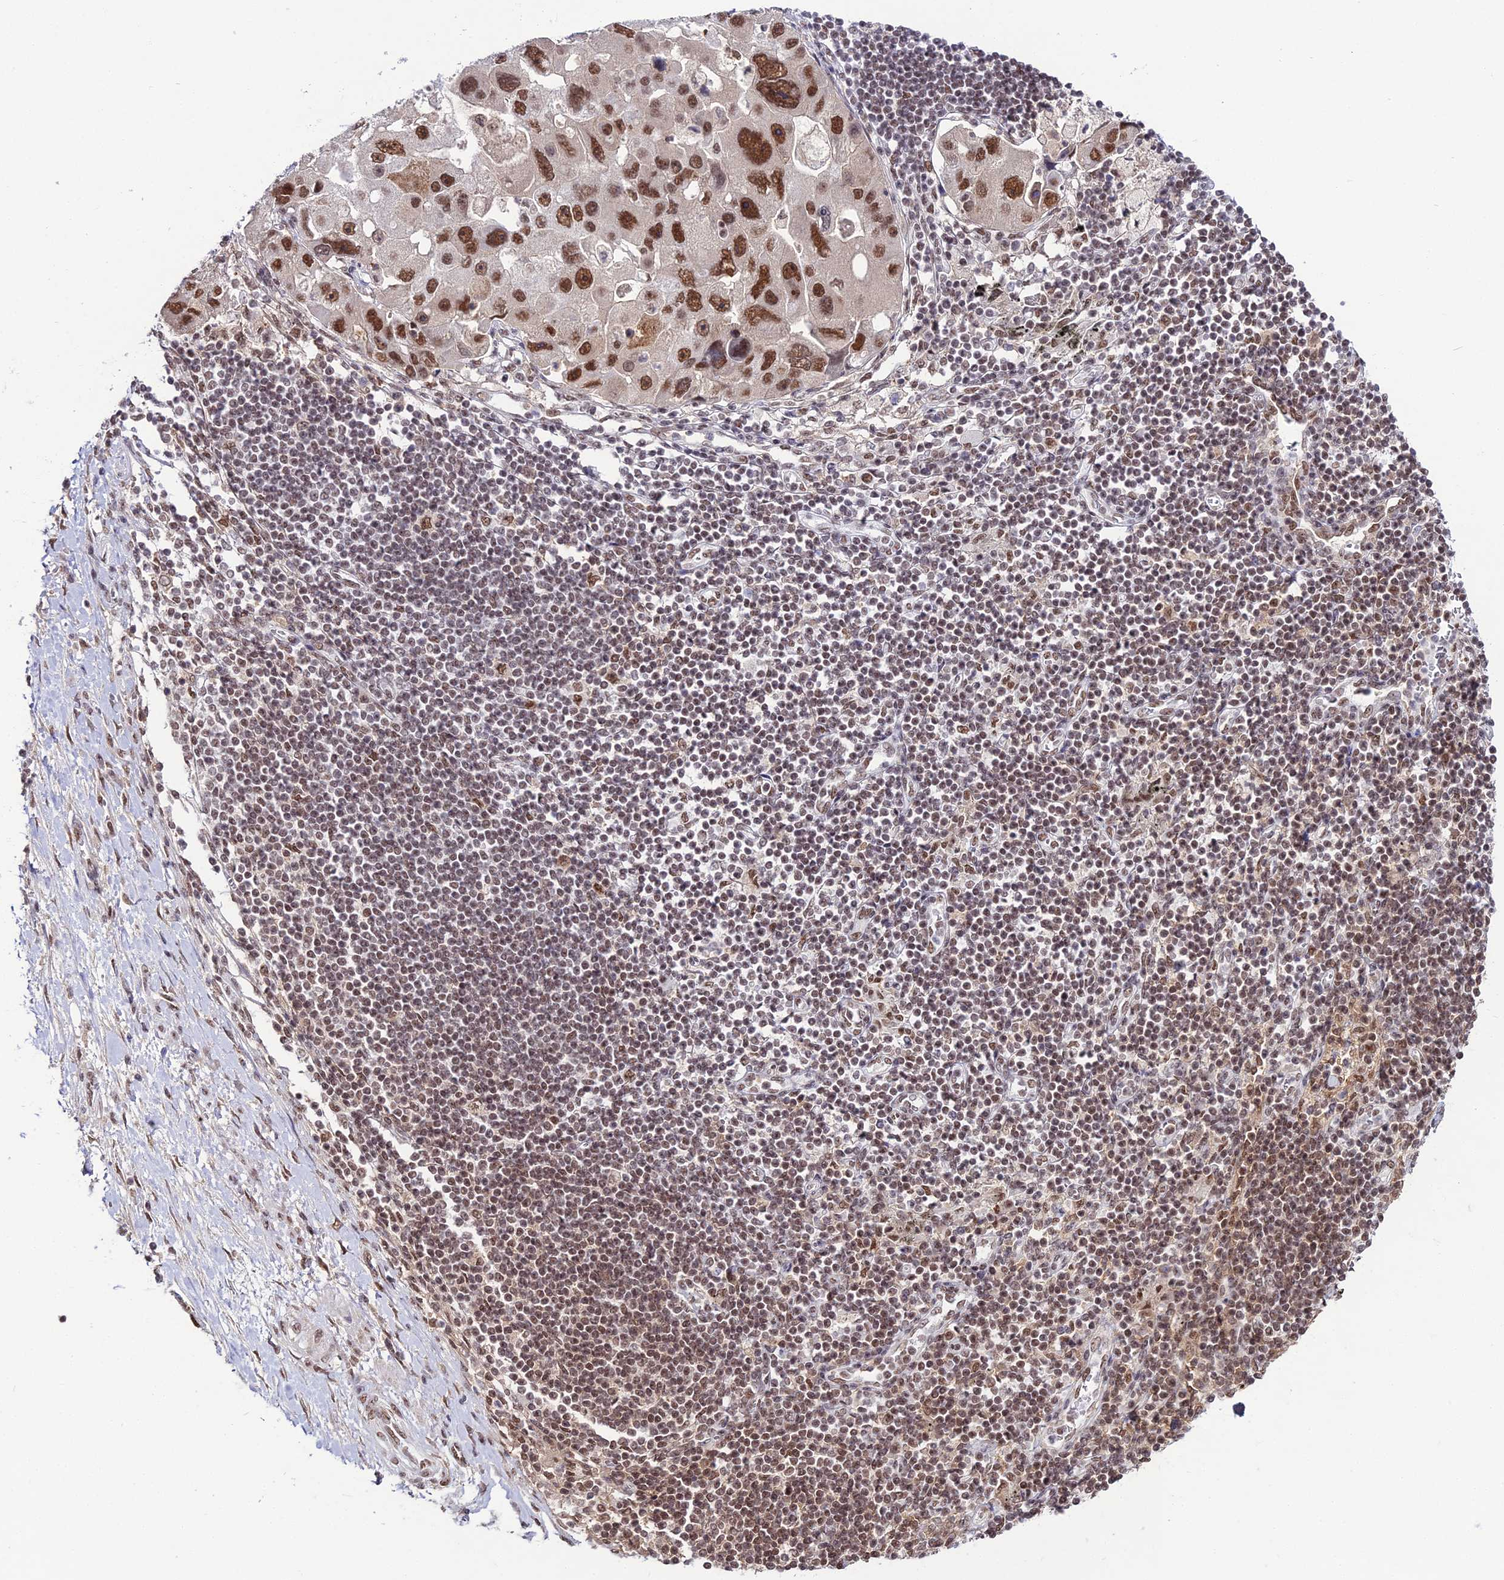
{"staining": {"intensity": "strong", "quantity": ">75%", "location": "nuclear"}, "tissue": "lung cancer", "cell_type": "Tumor cells", "image_type": "cancer", "snomed": [{"axis": "morphology", "description": "Adenocarcinoma, NOS"}, {"axis": "topography", "description": "Lung"}], "caption": "Immunohistochemistry image of adenocarcinoma (lung) stained for a protein (brown), which demonstrates high levels of strong nuclear staining in about >75% of tumor cells.", "gene": "RBM12", "patient": {"sex": "female", "age": 54}}